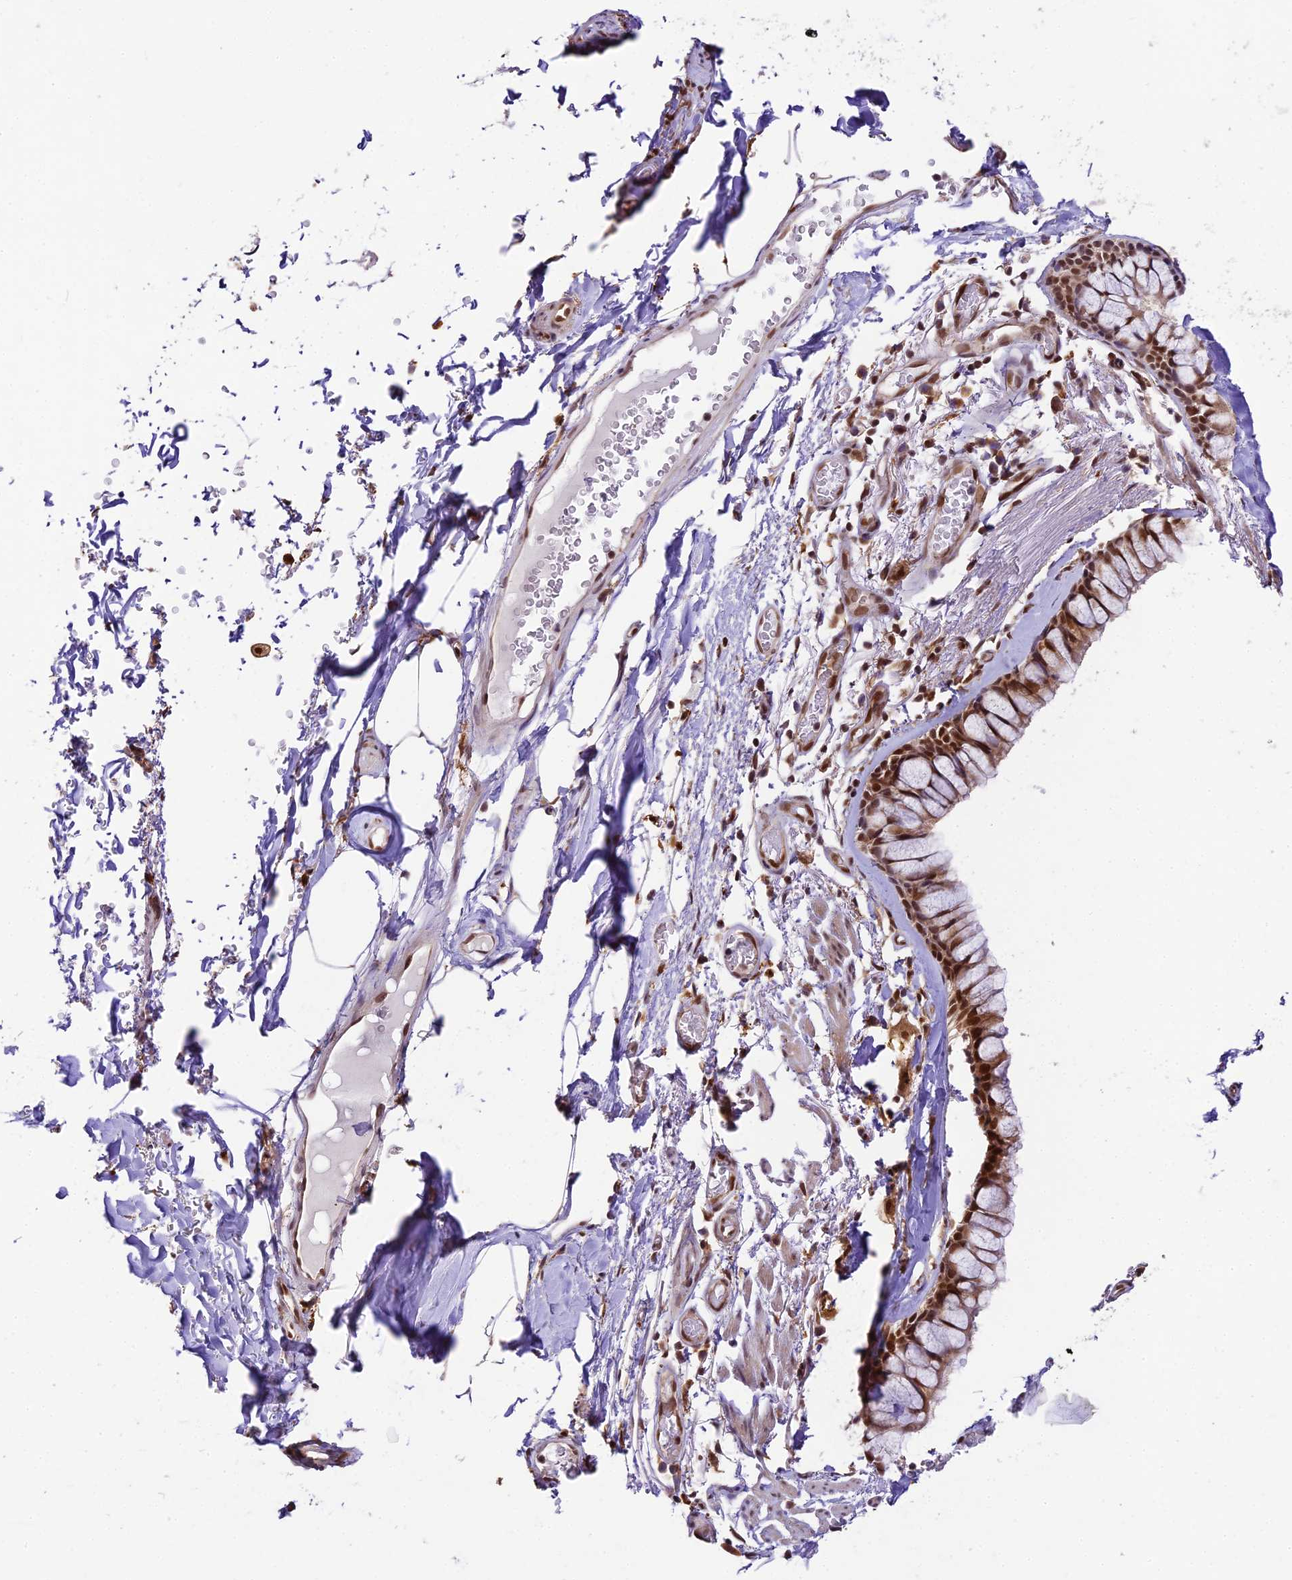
{"staining": {"intensity": "strong", "quantity": ">75%", "location": "cytoplasmic/membranous,nuclear"}, "tissue": "bronchus", "cell_type": "Respiratory epithelial cells", "image_type": "normal", "snomed": [{"axis": "morphology", "description": "Normal tissue, NOS"}, {"axis": "topography", "description": "Bronchus"}], "caption": "The histopathology image displays immunohistochemical staining of benign bronchus. There is strong cytoplasmic/membranous,nuclear positivity is appreciated in about >75% of respiratory epithelial cells.", "gene": "TRIM22", "patient": {"sex": "male", "age": 65}}